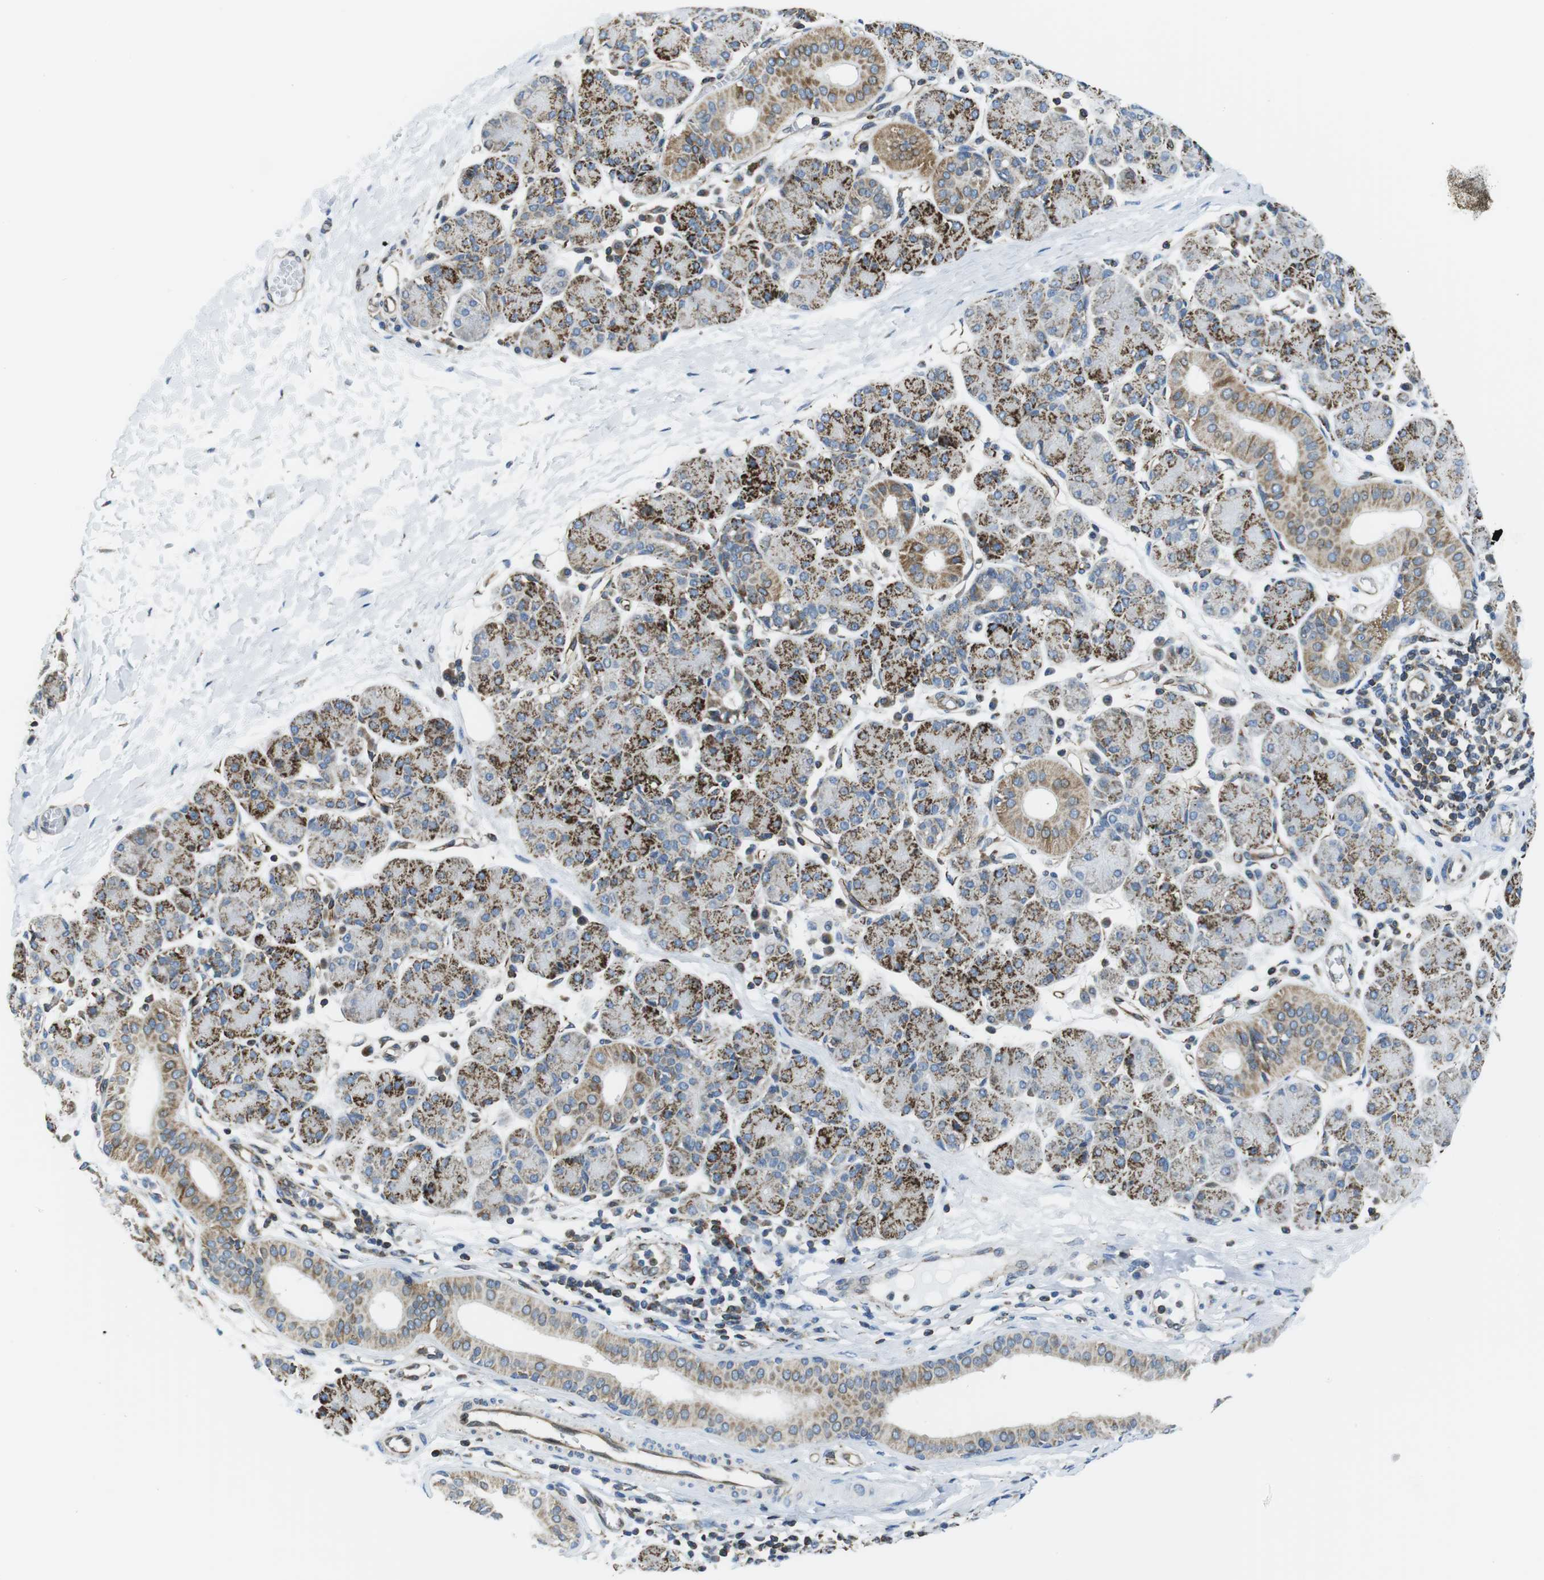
{"staining": {"intensity": "strong", "quantity": ">75%", "location": "cytoplasmic/membranous"}, "tissue": "salivary gland", "cell_type": "Glandular cells", "image_type": "normal", "snomed": [{"axis": "morphology", "description": "Normal tissue, NOS"}, {"axis": "morphology", "description": "Inflammation, NOS"}, {"axis": "topography", "description": "Lymph node"}, {"axis": "topography", "description": "Salivary gland"}], "caption": "High-power microscopy captured an immunohistochemistry (IHC) micrograph of unremarkable salivary gland, revealing strong cytoplasmic/membranous staining in about >75% of glandular cells.", "gene": "KCNE3", "patient": {"sex": "male", "age": 3}}